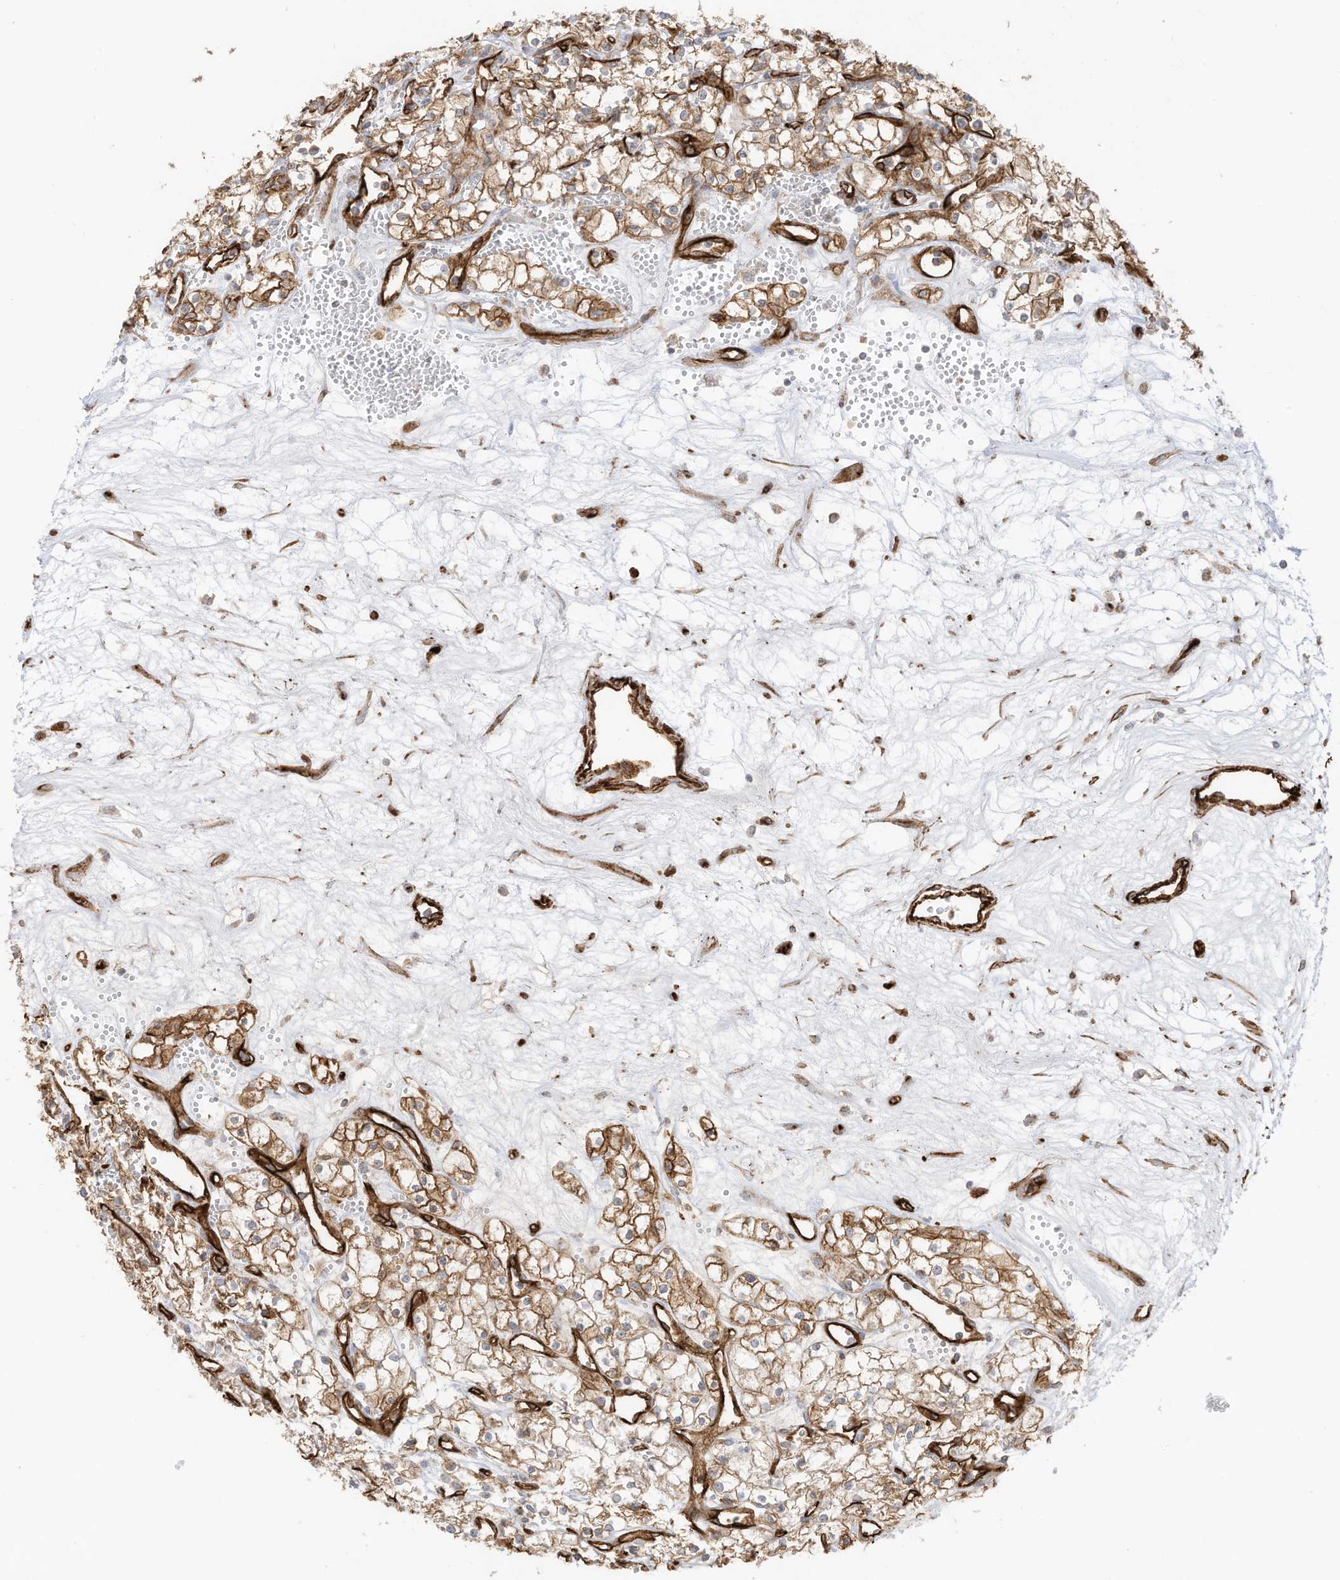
{"staining": {"intensity": "moderate", "quantity": ">75%", "location": "cytoplasmic/membranous"}, "tissue": "renal cancer", "cell_type": "Tumor cells", "image_type": "cancer", "snomed": [{"axis": "morphology", "description": "Adenocarcinoma, NOS"}, {"axis": "topography", "description": "Kidney"}], "caption": "Protein staining of renal adenocarcinoma tissue exhibits moderate cytoplasmic/membranous positivity in approximately >75% of tumor cells. The protein of interest is shown in brown color, while the nuclei are stained blue.", "gene": "ABCB7", "patient": {"sex": "male", "age": 59}}